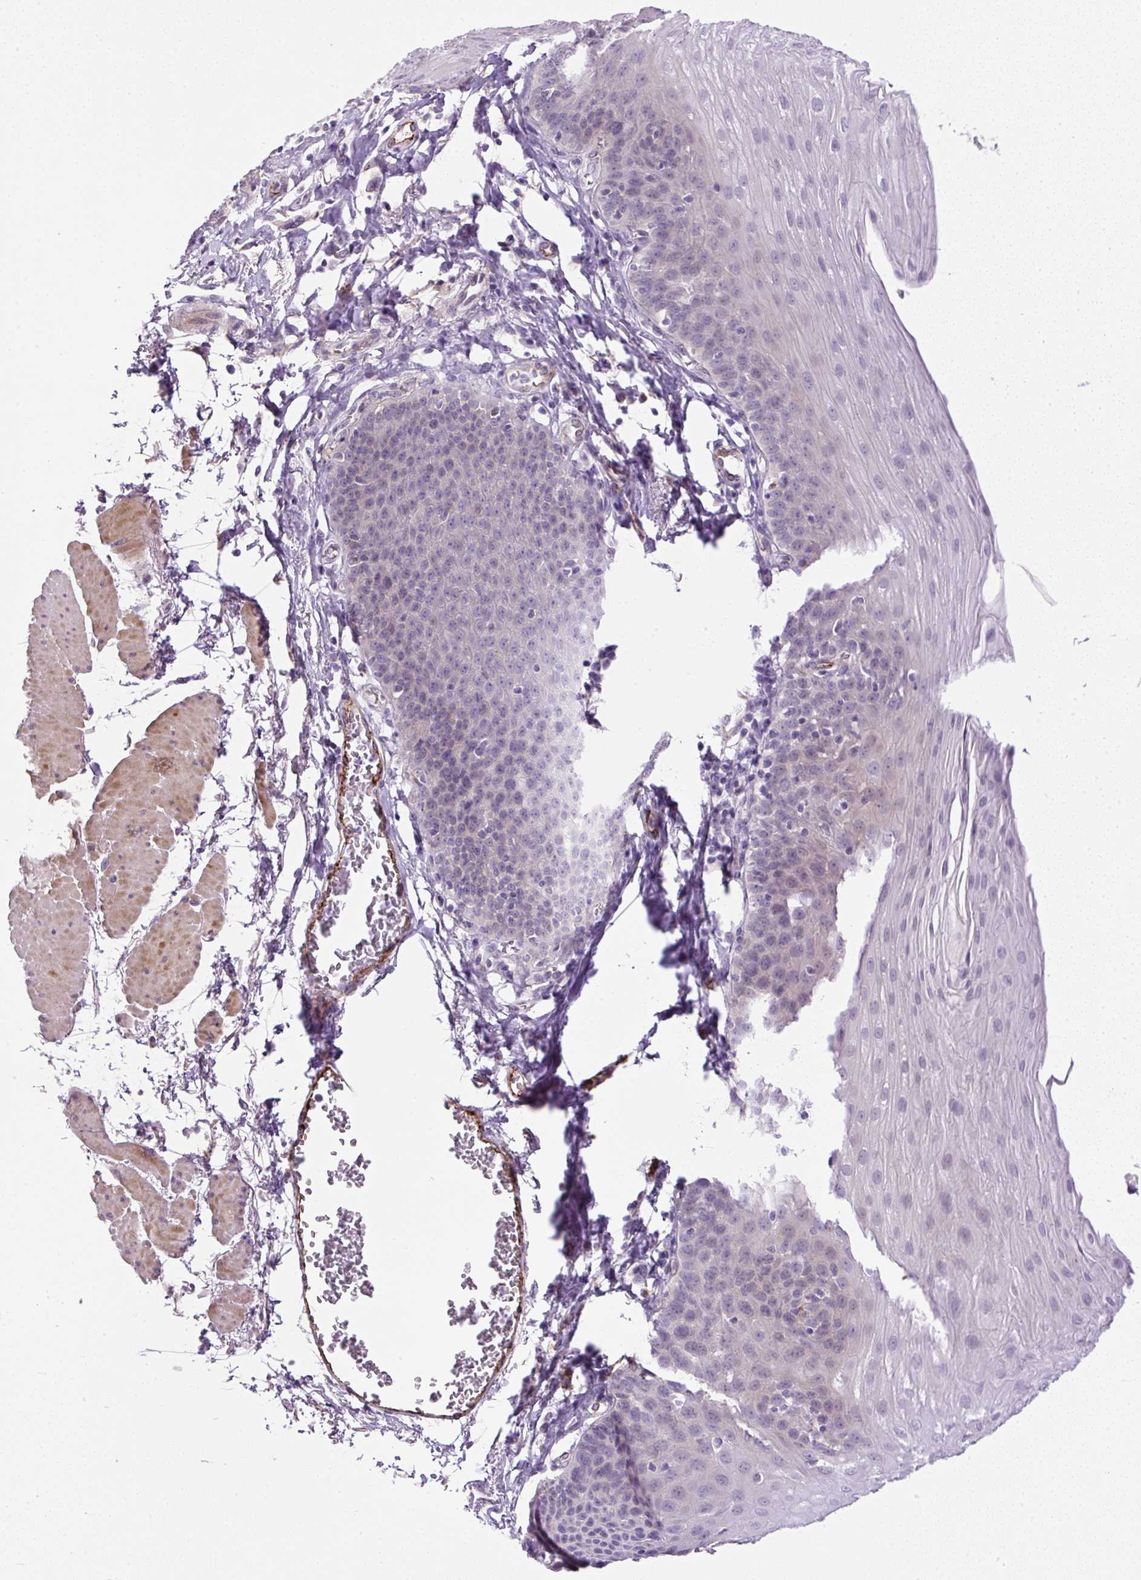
{"staining": {"intensity": "negative", "quantity": "none", "location": "none"}, "tissue": "esophagus", "cell_type": "Squamous epithelial cells", "image_type": "normal", "snomed": [{"axis": "morphology", "description": "Normal tissue, NOS"}, {"axis": "topography", "description": "Esophagus"}], "caption": "High power microscopy micrograph of an immunohistochemistry image of unremarkable esophagus, revealing no significant expression in squamous epithelial cells. Nuclei are stained in blue.", "gene": "LEFTY1", "patient": {"sex": "female", "age": 81}}